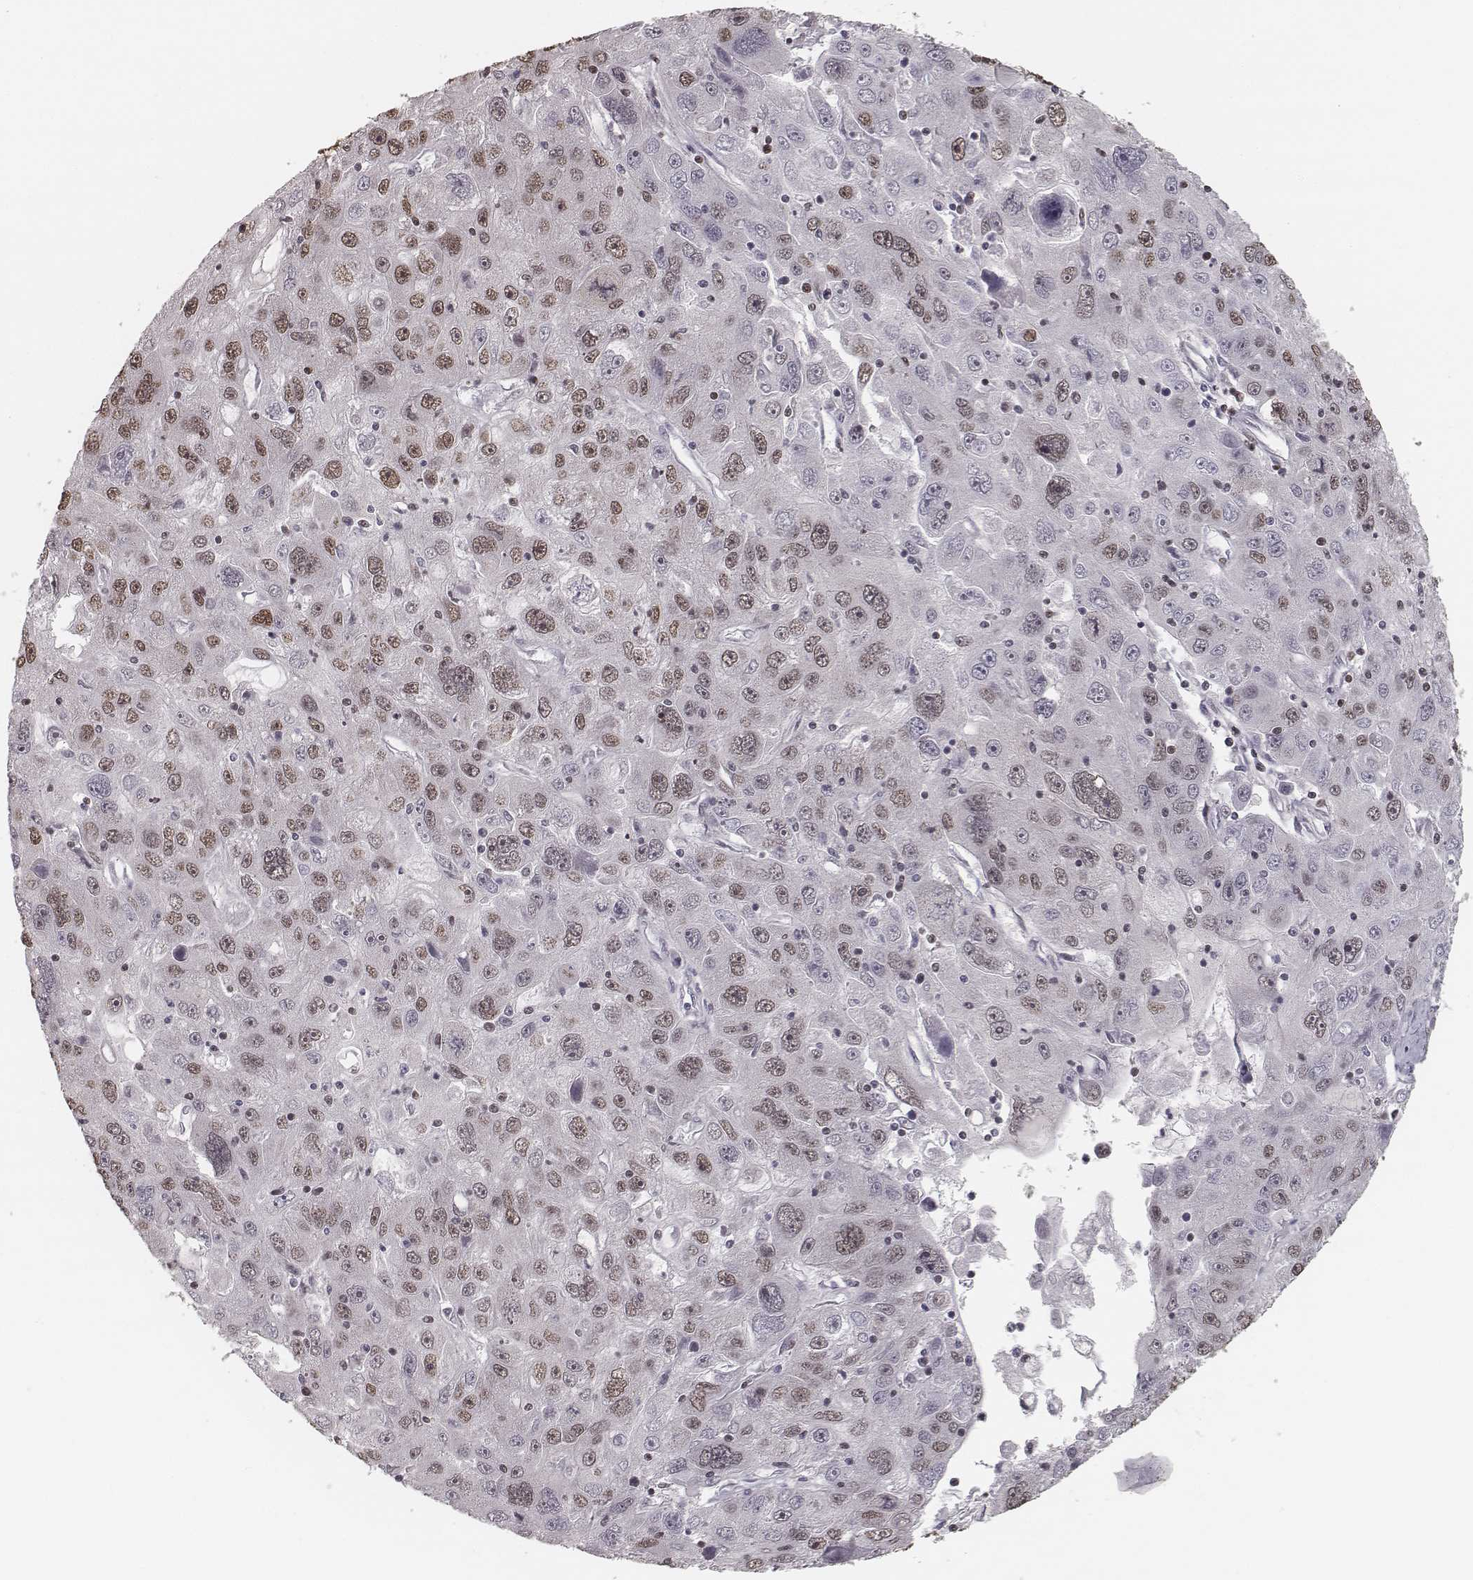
{"staining": {"intensity": "weak", "quantity": "25%-75%", "location": "nuclear"}, "tissue": "stomach cancer", "cell_type": "Tumor cells", "image_type": "cancer", "snomed": [{"axis": "morphology", "description": "Adenocarcinoma, NOS"}, {"axis": "topography", "description": "Stomach"}], "caption": "The micrograph displays a brown stain indicating the presence of a protein in the nuclear of tumor cells in stomach cancer.", "gene": "HMGA2", "patient": {"sex": "male", "age": 56}}